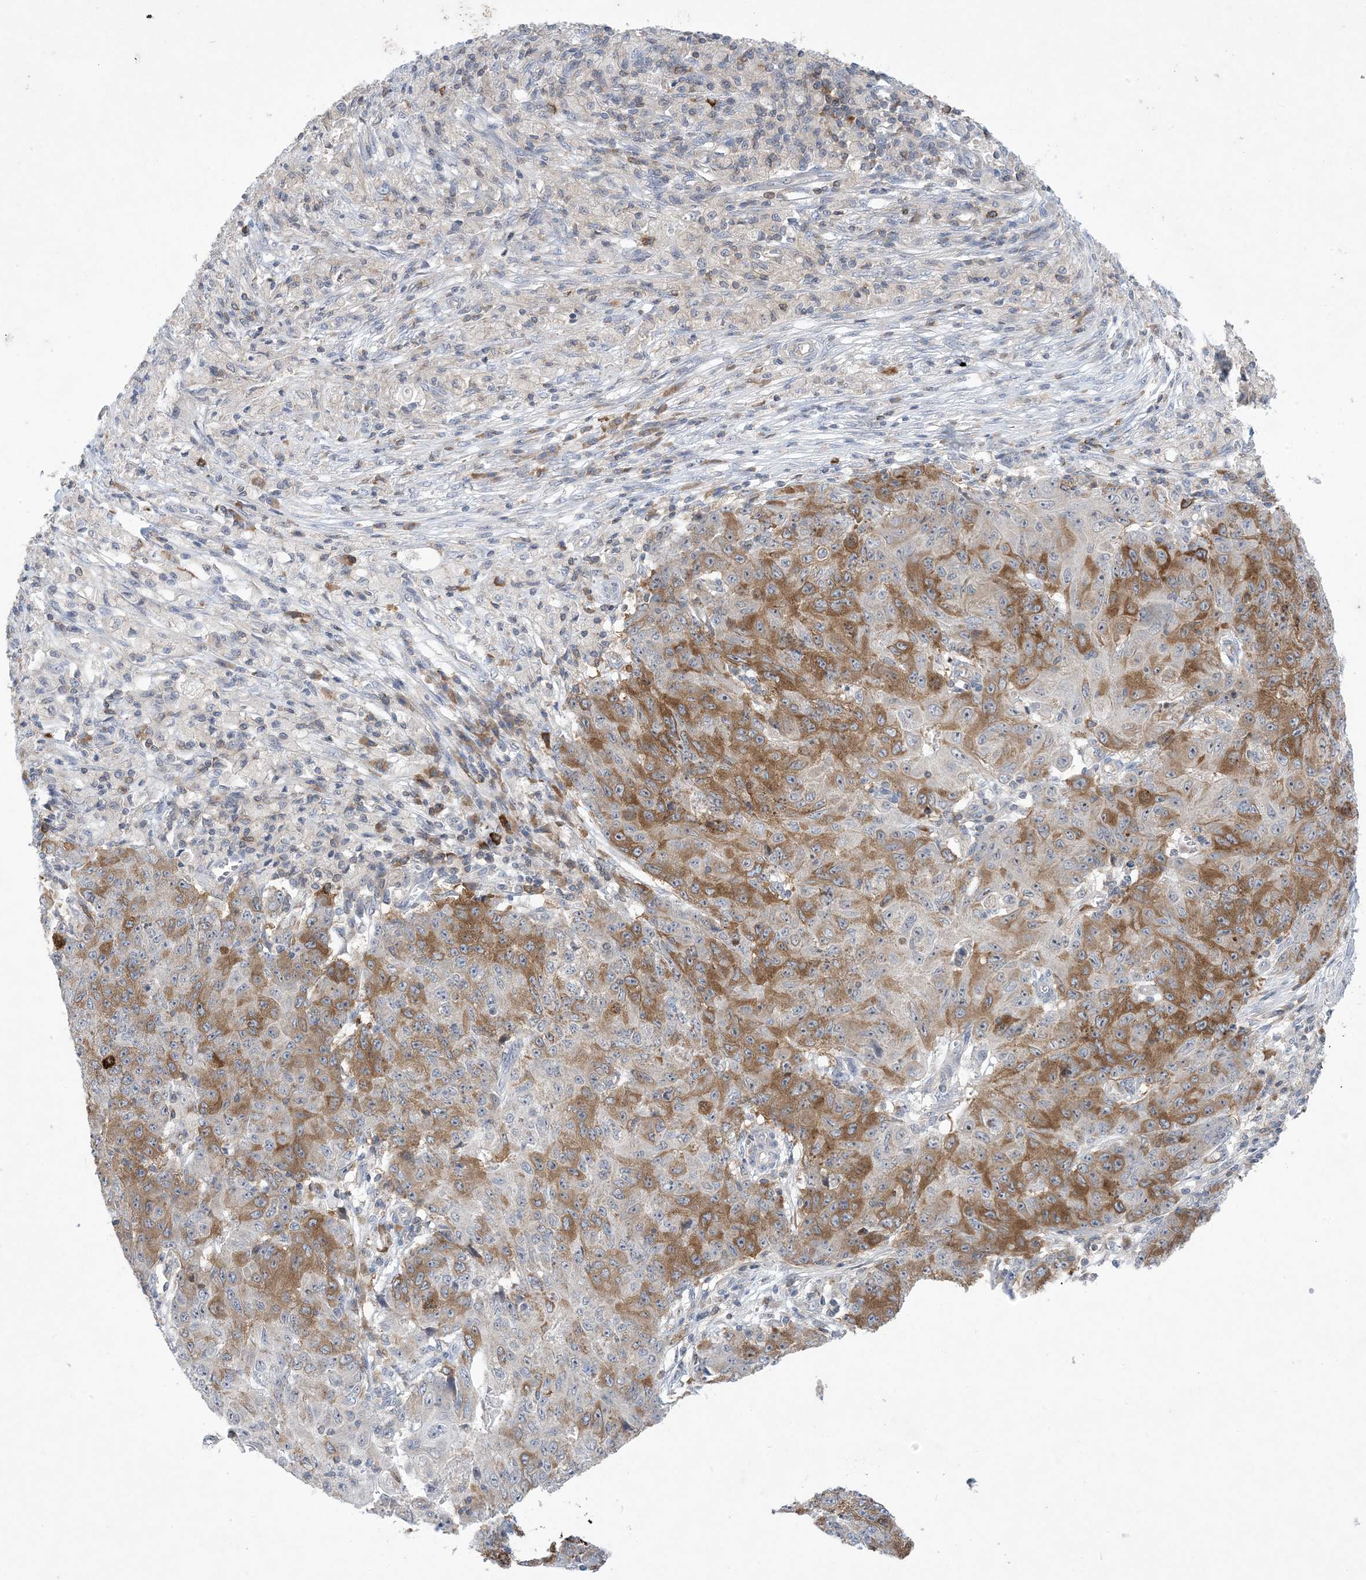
{"staining": {"intensity": "moderate", "quantity": "25%-75%", "location": "cytoplasmic/membranous"}, "tissue": "ovarian cancer", "cell_type": "Tumor cells", "image_type": "cancer", "snomed": [{"axis": "morphology", "description": "Carcinoma, endometroid"}, {"axis": "topography", "description": "Ovary"}], "caption": "Ovarian cancer (endometroid carcinoma) tissue reveals moderate cytoplasmic/membranous positivity in approximately 25%-75% of tumor cells (DAB IHC, brown staining for protein, blue staining for nuclei).", "gene": "AOC1", "patient": {"sex": "female", "age": 42}}